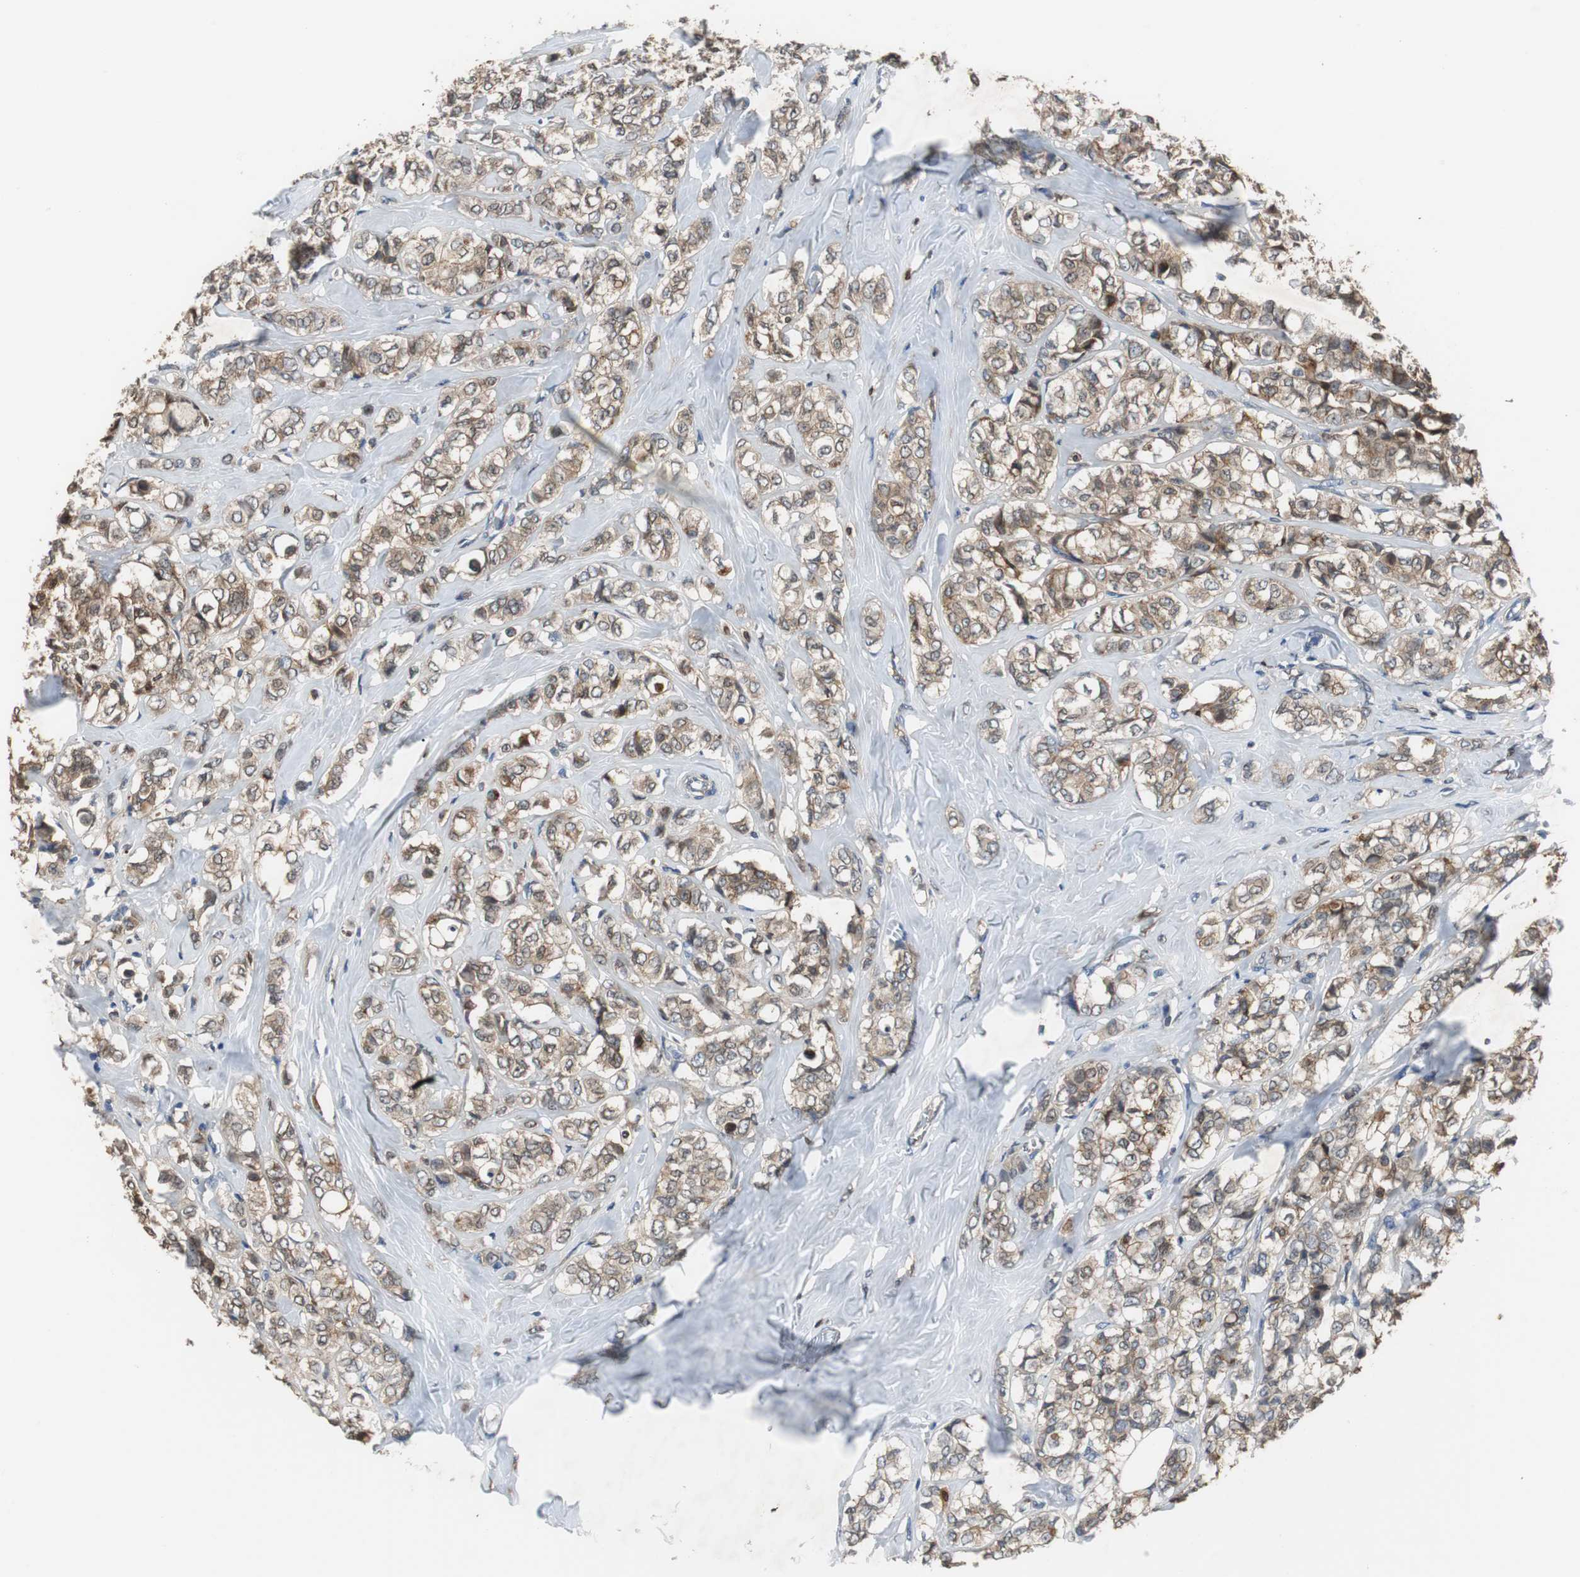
{"staining": {"intensity": "moderate", "quantity": "25%-75%", "location": "cytoplasmic/membranous"}, "tissue": "breast cancer", "cell_type": "Tumor cells", "image_type": "cancer", "snomed": [{"axis": "morphology", "description": "Lobular carcinoma"}, {"axis": "topography", "description": "Breast"}], "caption": "DAB (3,3'-diaminobenzidine) immunohistochemical staining of breast lobular carcinoma reveals moderate cytoplasmic/membranous protein staining in approximately 25%-75% of tumor cells.", "gene": "ANXA4", "patient": {"sex": "female", "age": 60}}